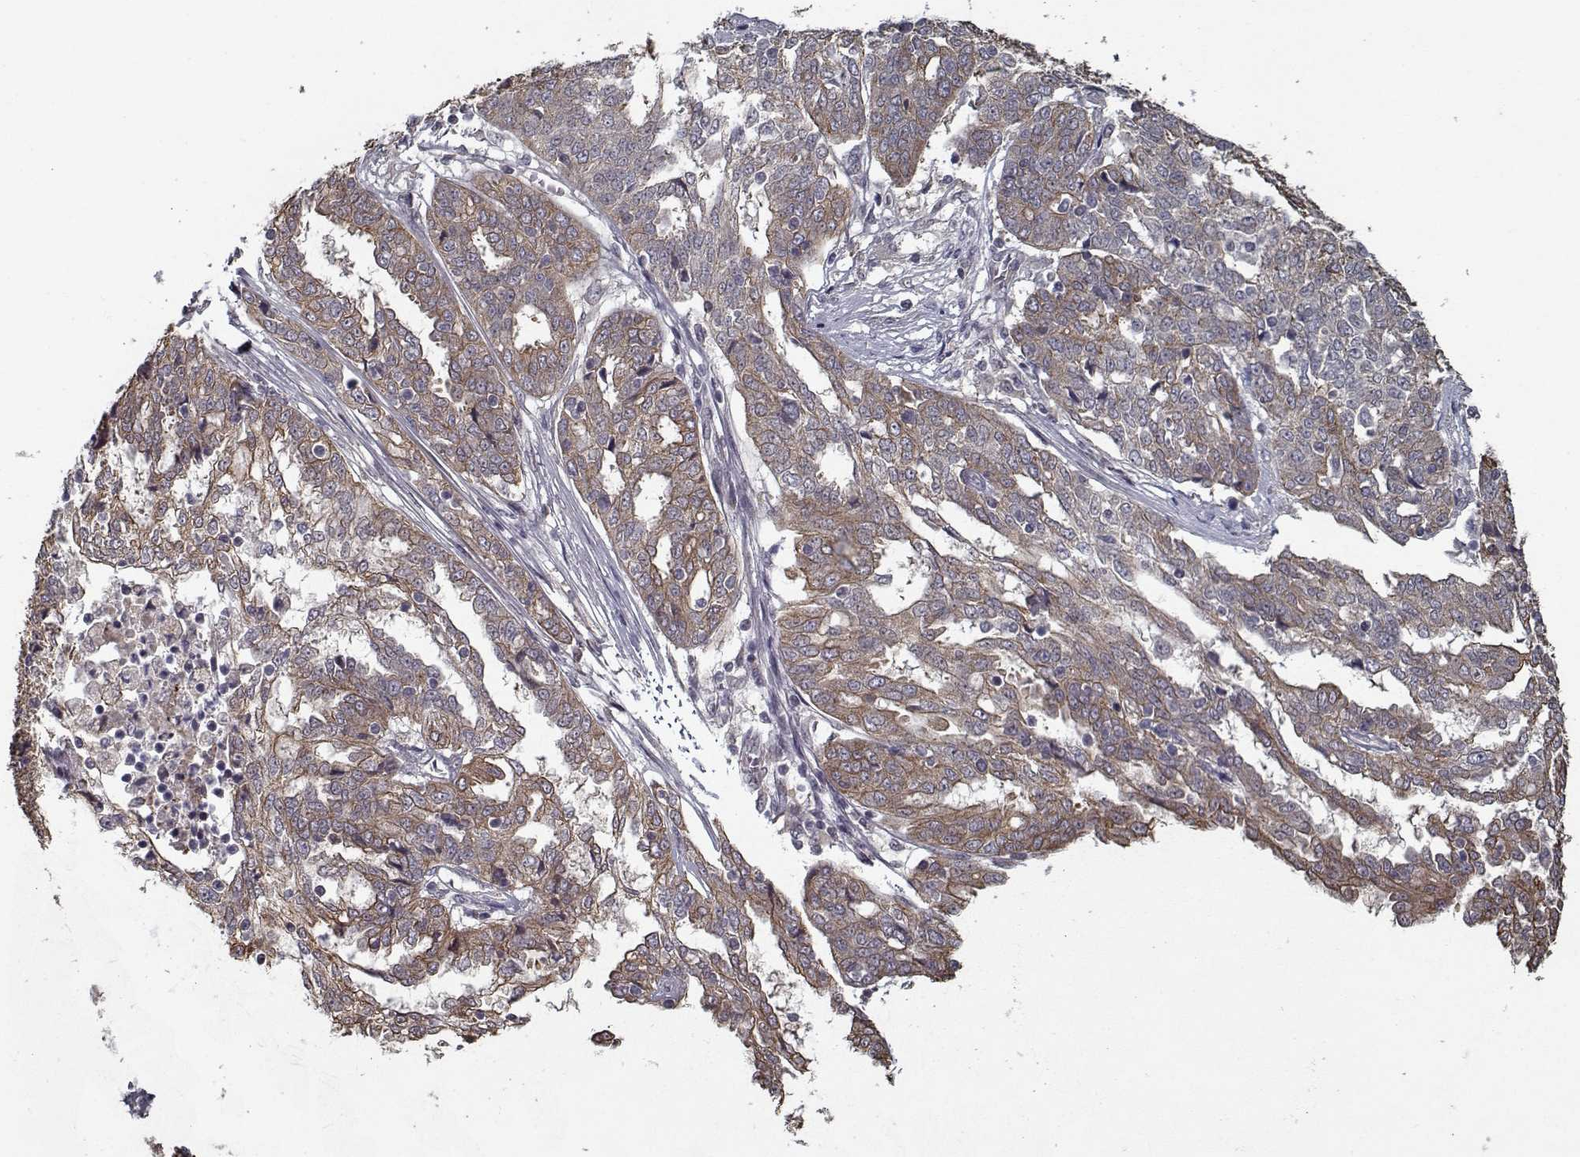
{"staining": {"intensity": "moderate", "quantity": ">75%", "location": "cytoplasmic/membranous"}, "tissue": "ovarian cancer", "cell_type": "Tumor cells", "image_type": "cancer", "snomed": [{"axis": "morphology", "description": "Cystadenocarcinoma, serous, NOS"}, {"axis": "topography", "description": "Ovary"}], "caption": "DAB (3,3'-diaminobenzidine) immunohistochemical staining of human ovarian serous cystadenocarcinoma reveals moderate cytoplasmic/membranous protein positivity in approximately >75% of tumor cells.", "gene": "NLK", "patient": {"sex": "female", "age": 67}}